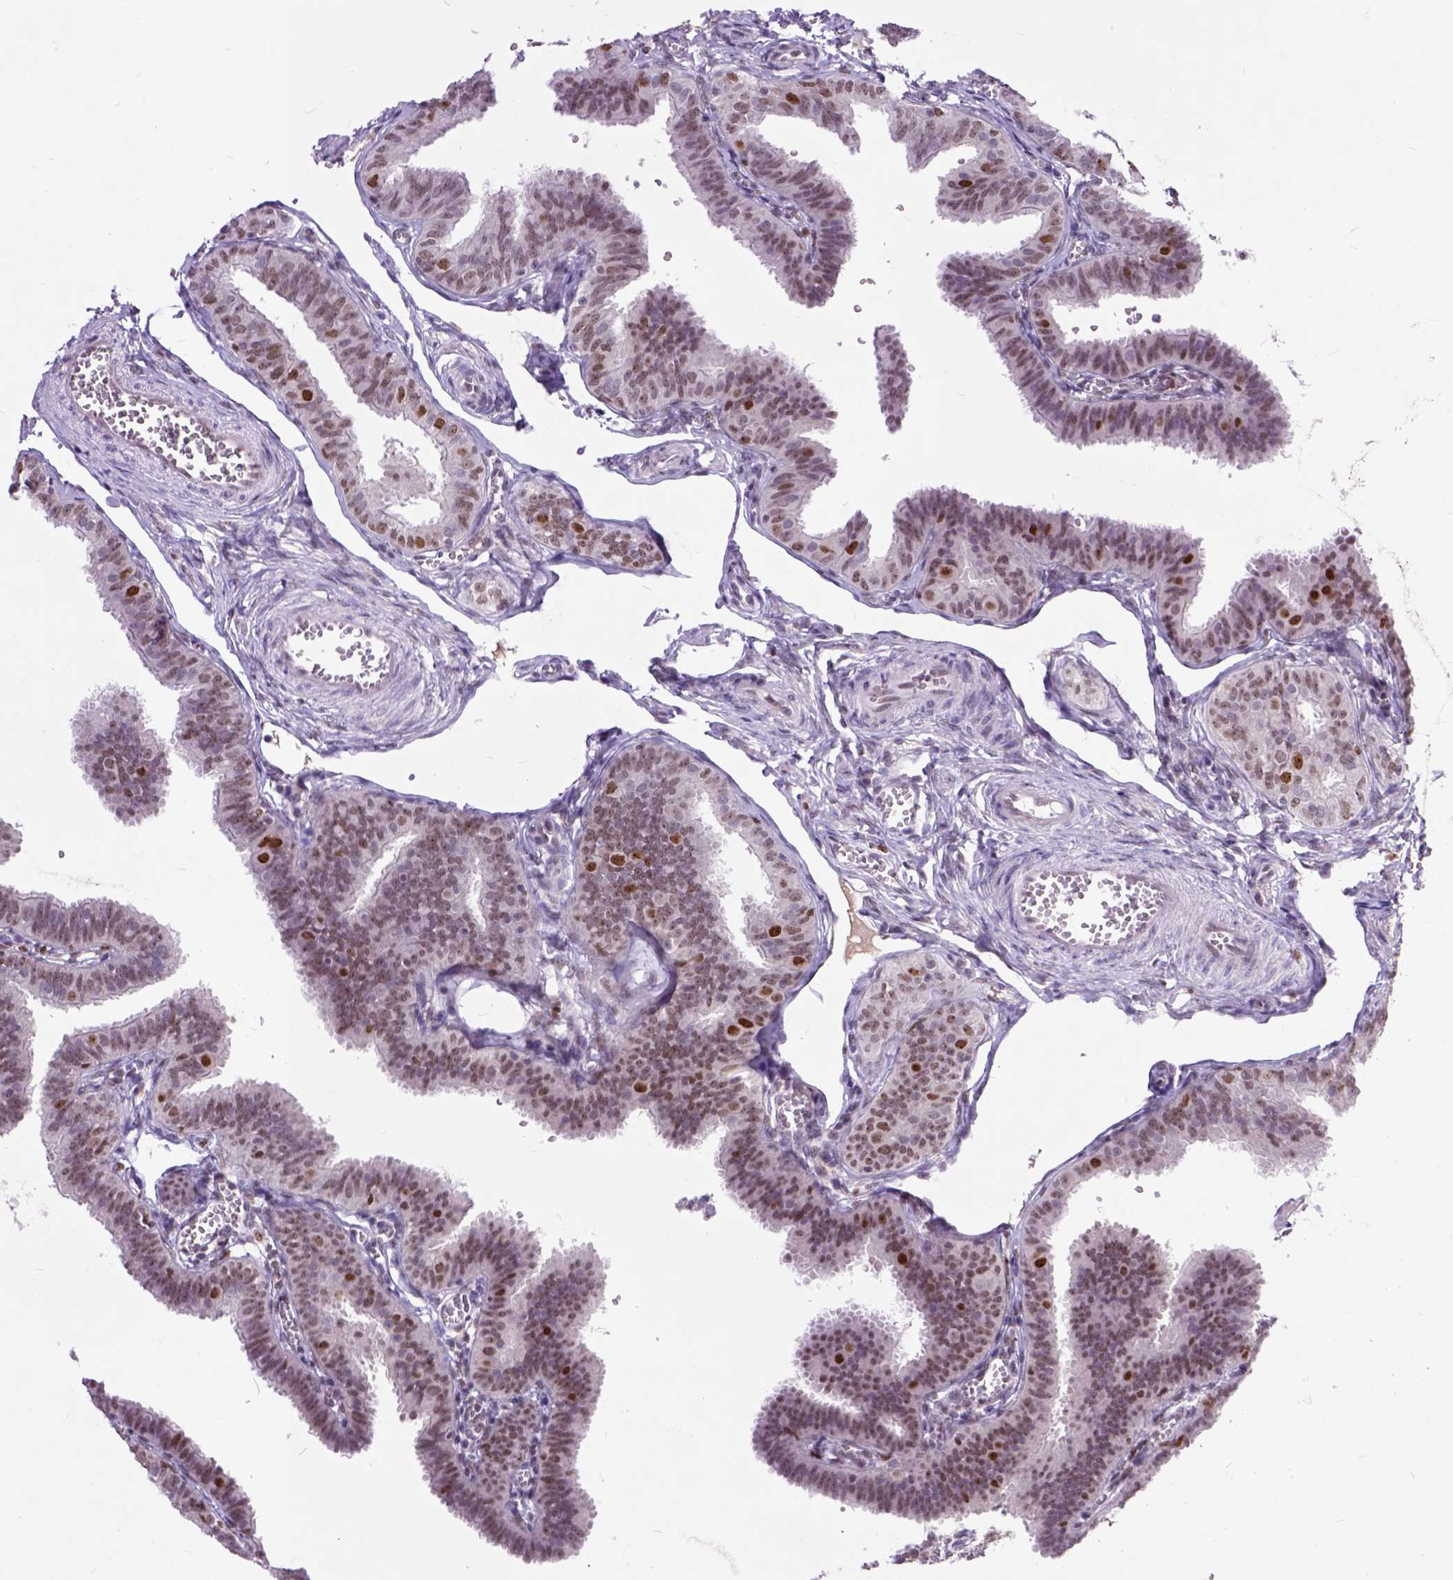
{"staining": {"intensity": "weak", "quantity": ">75%", "location": "nuclear"}, "tissue": "fallopian tube", "cell_type": "Glandular cells", "image_type": "normal", "snomed": [{"axis": "morphology", "description": "Normal tissue, NOS"}, {"axis": "topography", "description": "Fallopian tube"}], "caption": "Brown immunohistochemical staining in normal human fallopian tube demonstrates weak nuclear positivity in approximately >75% of glandular cells. (DAB (3,3'-diaminobenzidine) IHC with brightfield microscopy, high magnification).", "gene": "RCC2", "patient": {"sex": "female", "age": 25}}